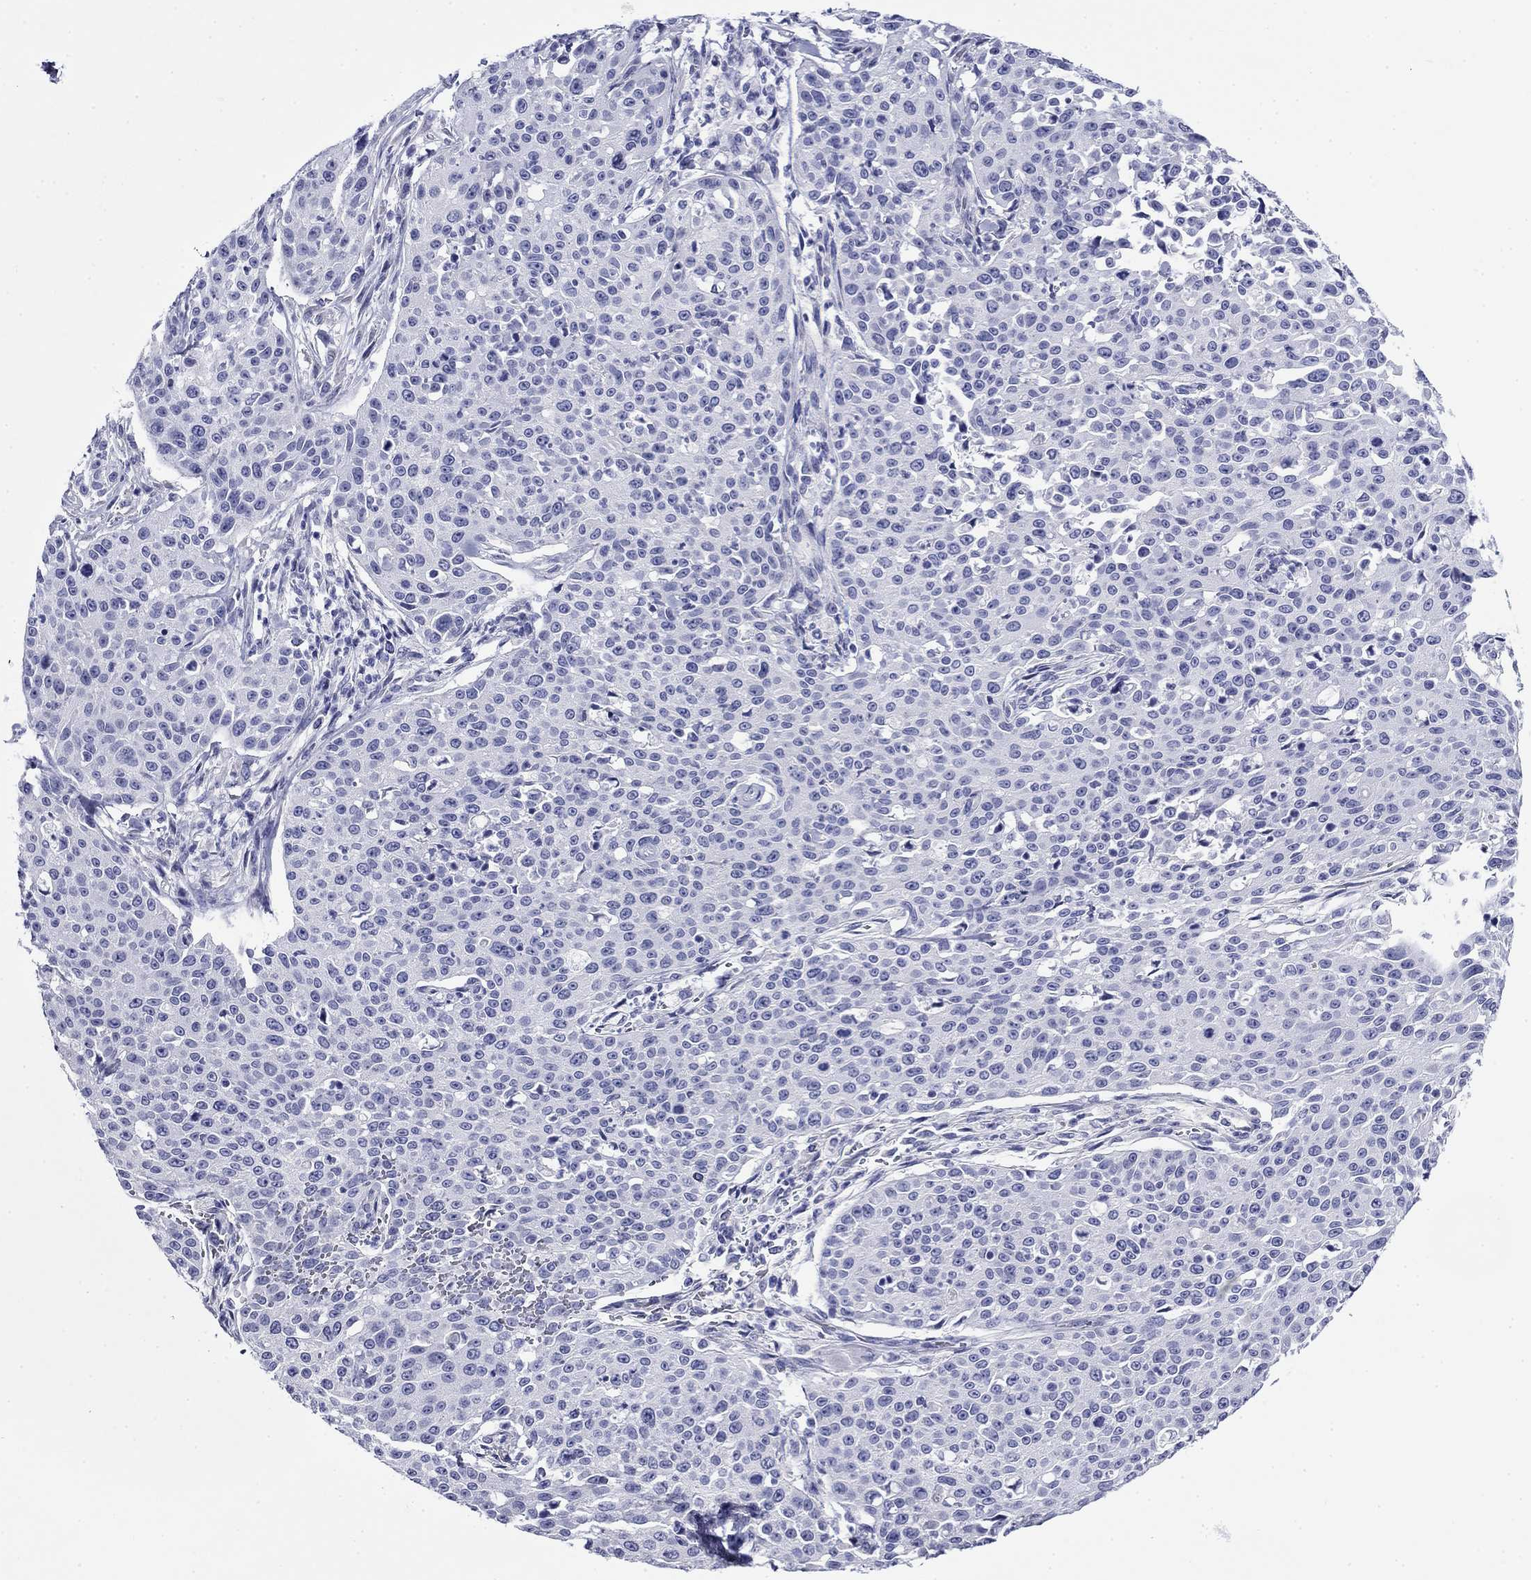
{"staining": {"intensity": "negative", "quantity": "none", "location": "none"}, "tissue": "cervical cancer", "cell_type": "Tumor cells", "image_type": "cancer", "snomed": [{"axis": "morphology", "description": "Squamous cell carcinoma, NOS"}, {"axis": "topography", "description": "Cervix"}], "caption": "IHC of human squamous cell carcinoma (cervical) exhibits no expression in tumor cells.", "gene": "GIP", "patient": {"sex": "female", "age": 26}}